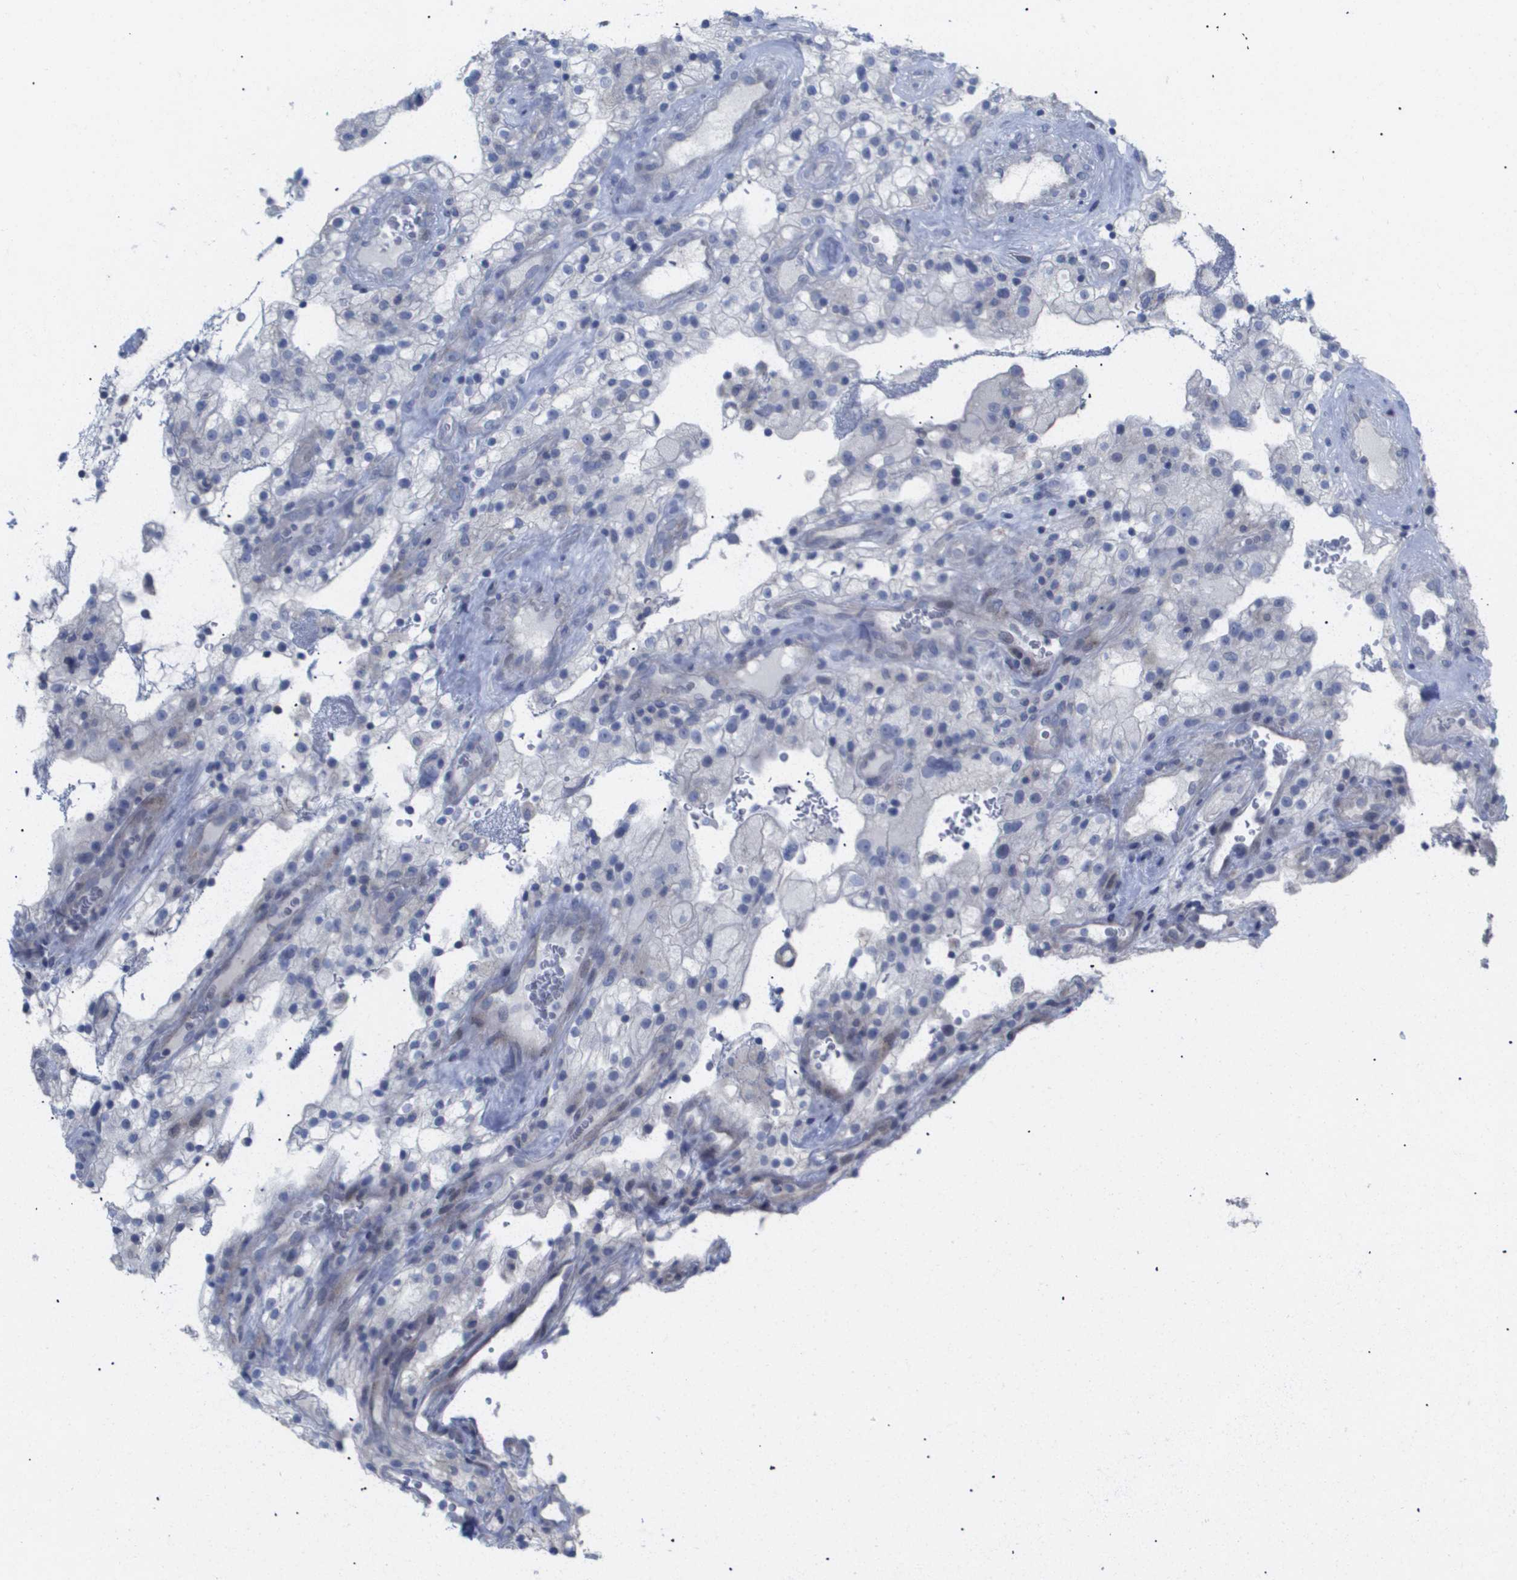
{"staining": {"intensity": "negative", "quantity": "none", "location": "none"}, "tissue": "renal cancer", "cell_type": "Tumor cells", "image_type": "cancer", "snomed": [{"axis": "morphology", "description": "Adenocarcinoma, NOS"}, {"axis": "topography", "description": "Kidney"}], "caption": "DAB (3,3'-diaminobenzidine) immunohistochemical staining of renal cancer displays no significant staining in tumor cells.", "gene": "CAV3", "patient": {"sex": "female", "age": 52}}